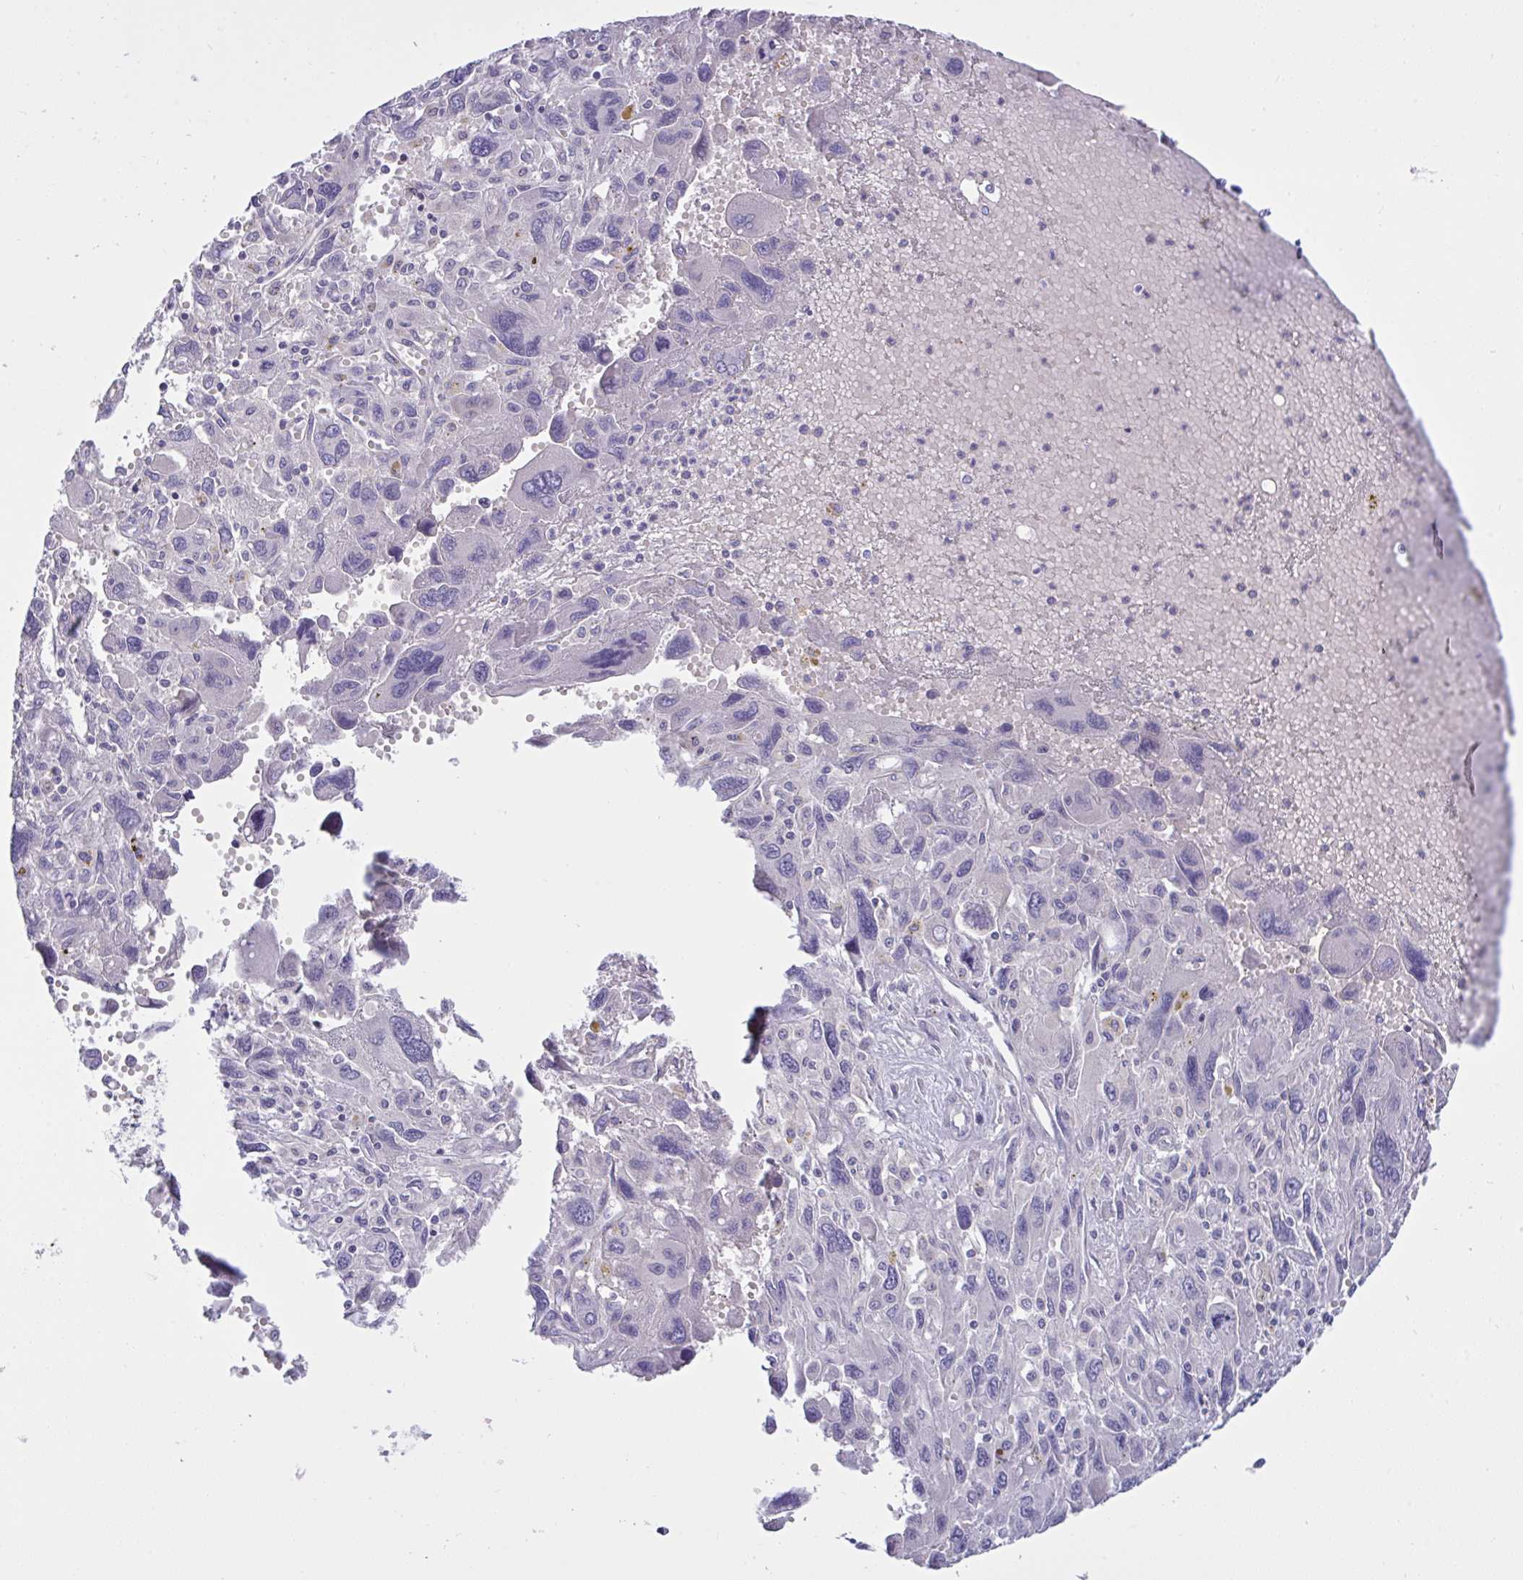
{"staining": {"intensity": "negative", "quantity": "none", "location": "none"}, "tissue": "pancreatic cancer", "cell_type": "Tumor cells", "image_type": "cancer", "snomed": [{"axis": "morphology", "description": "Adenocarcinoma, NOS"}, {"axis": "topography", "description": "Pancreas"}], "caption": "The photomicrograph shows no significant staining in tumor cells of pancreatic cancer.", "gene": "TMEM41A", "patient": {"sex": "female", "age": 47}}